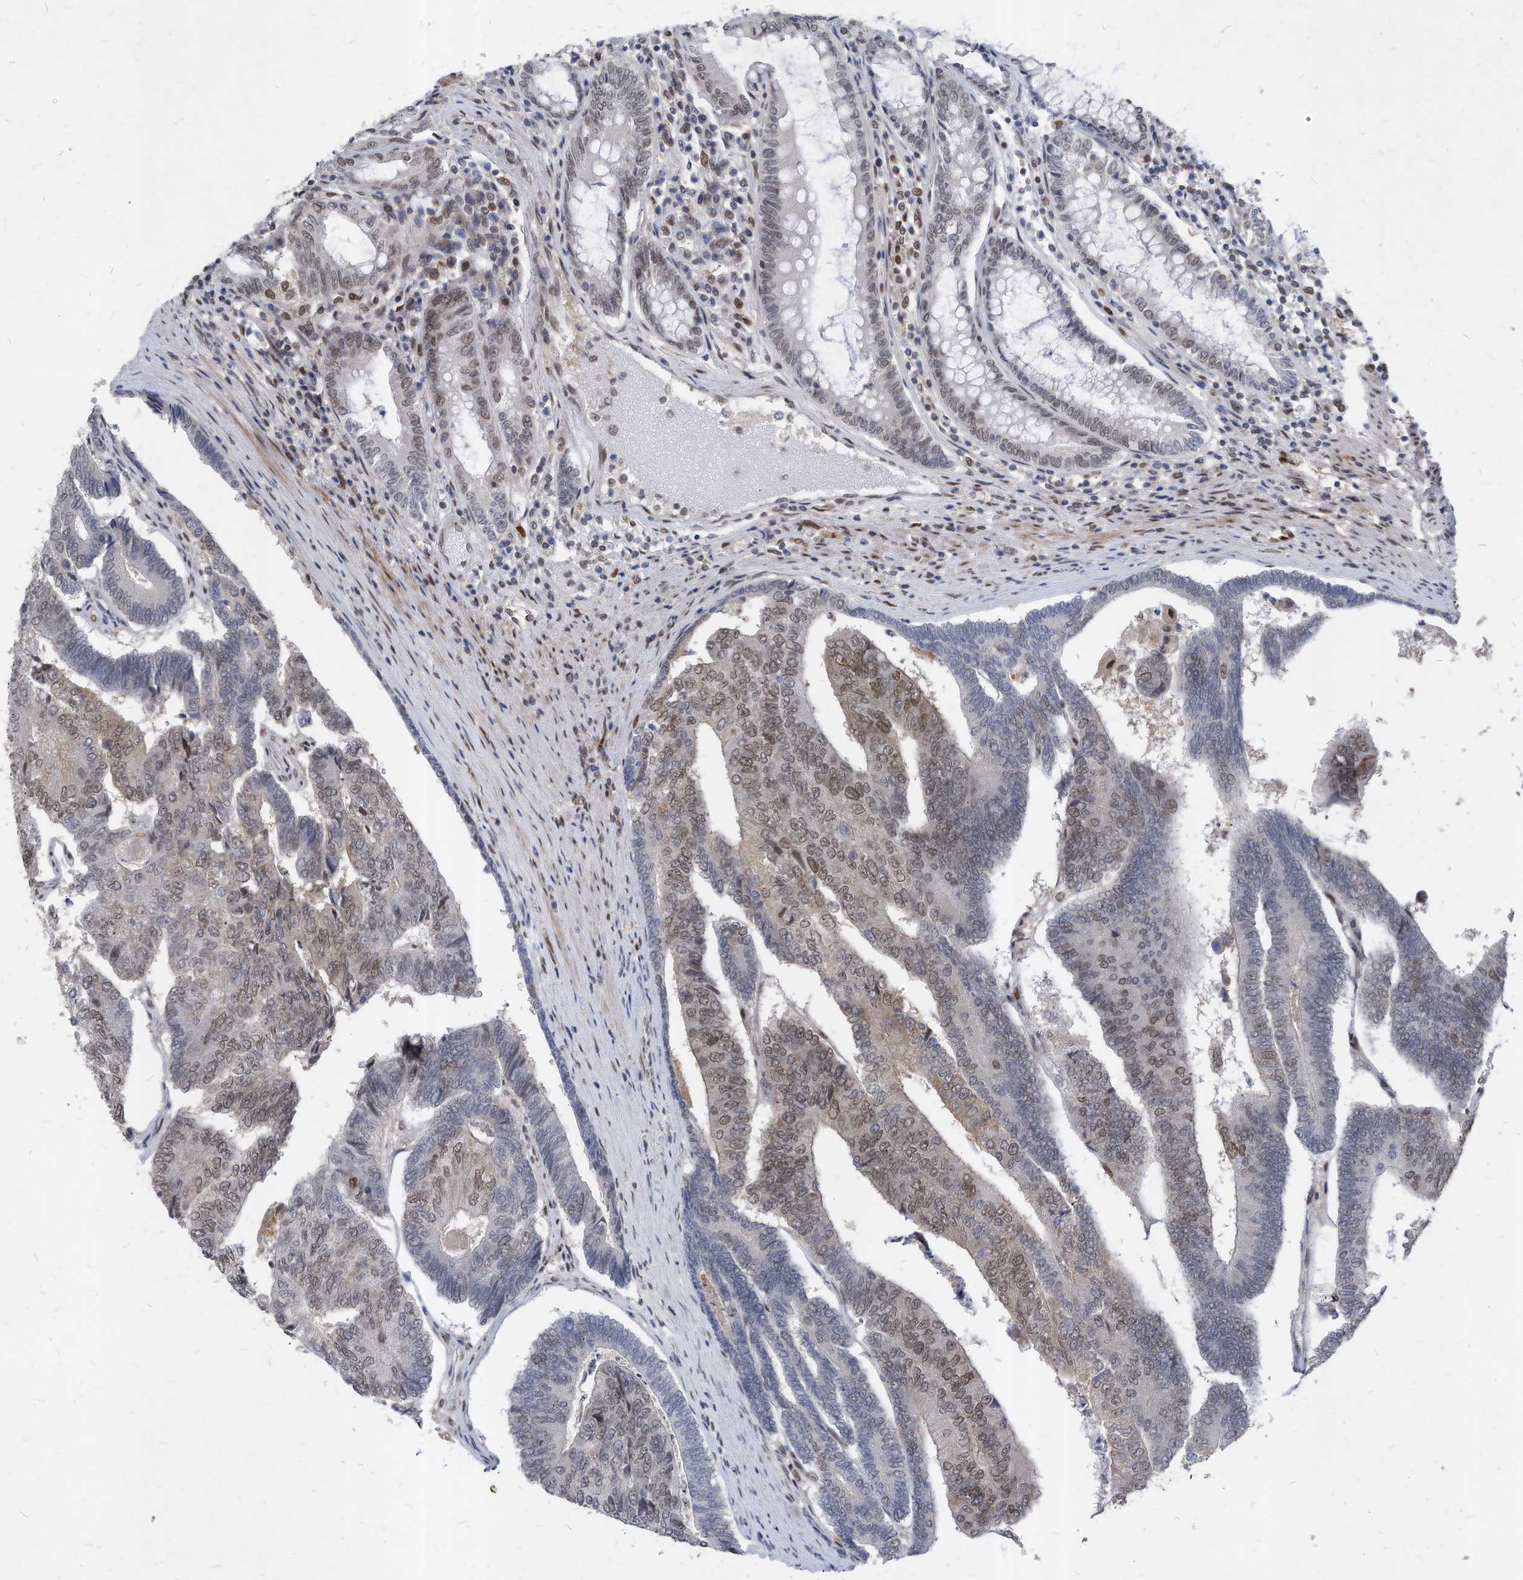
{"staining": {"intensity": "moderate", "quantity": "25%-75%", "location": "nuclear"}, "tissue": "colorectal cancer", "cell_type": "Tumor cells", "image_type": "cancer", "snomed": [{"axis": "morphology", "description": "Adenocarcinoma, NOS"}, {"axis": "topography", "description": "Colon"}], "caption": "Adenocarcinoma (colorectal) stained for a protein exhibits moderate nuclear positivity in tumor cells.", "gene": "KPNB1", "patient": {"sex": "female", "age": 67}}